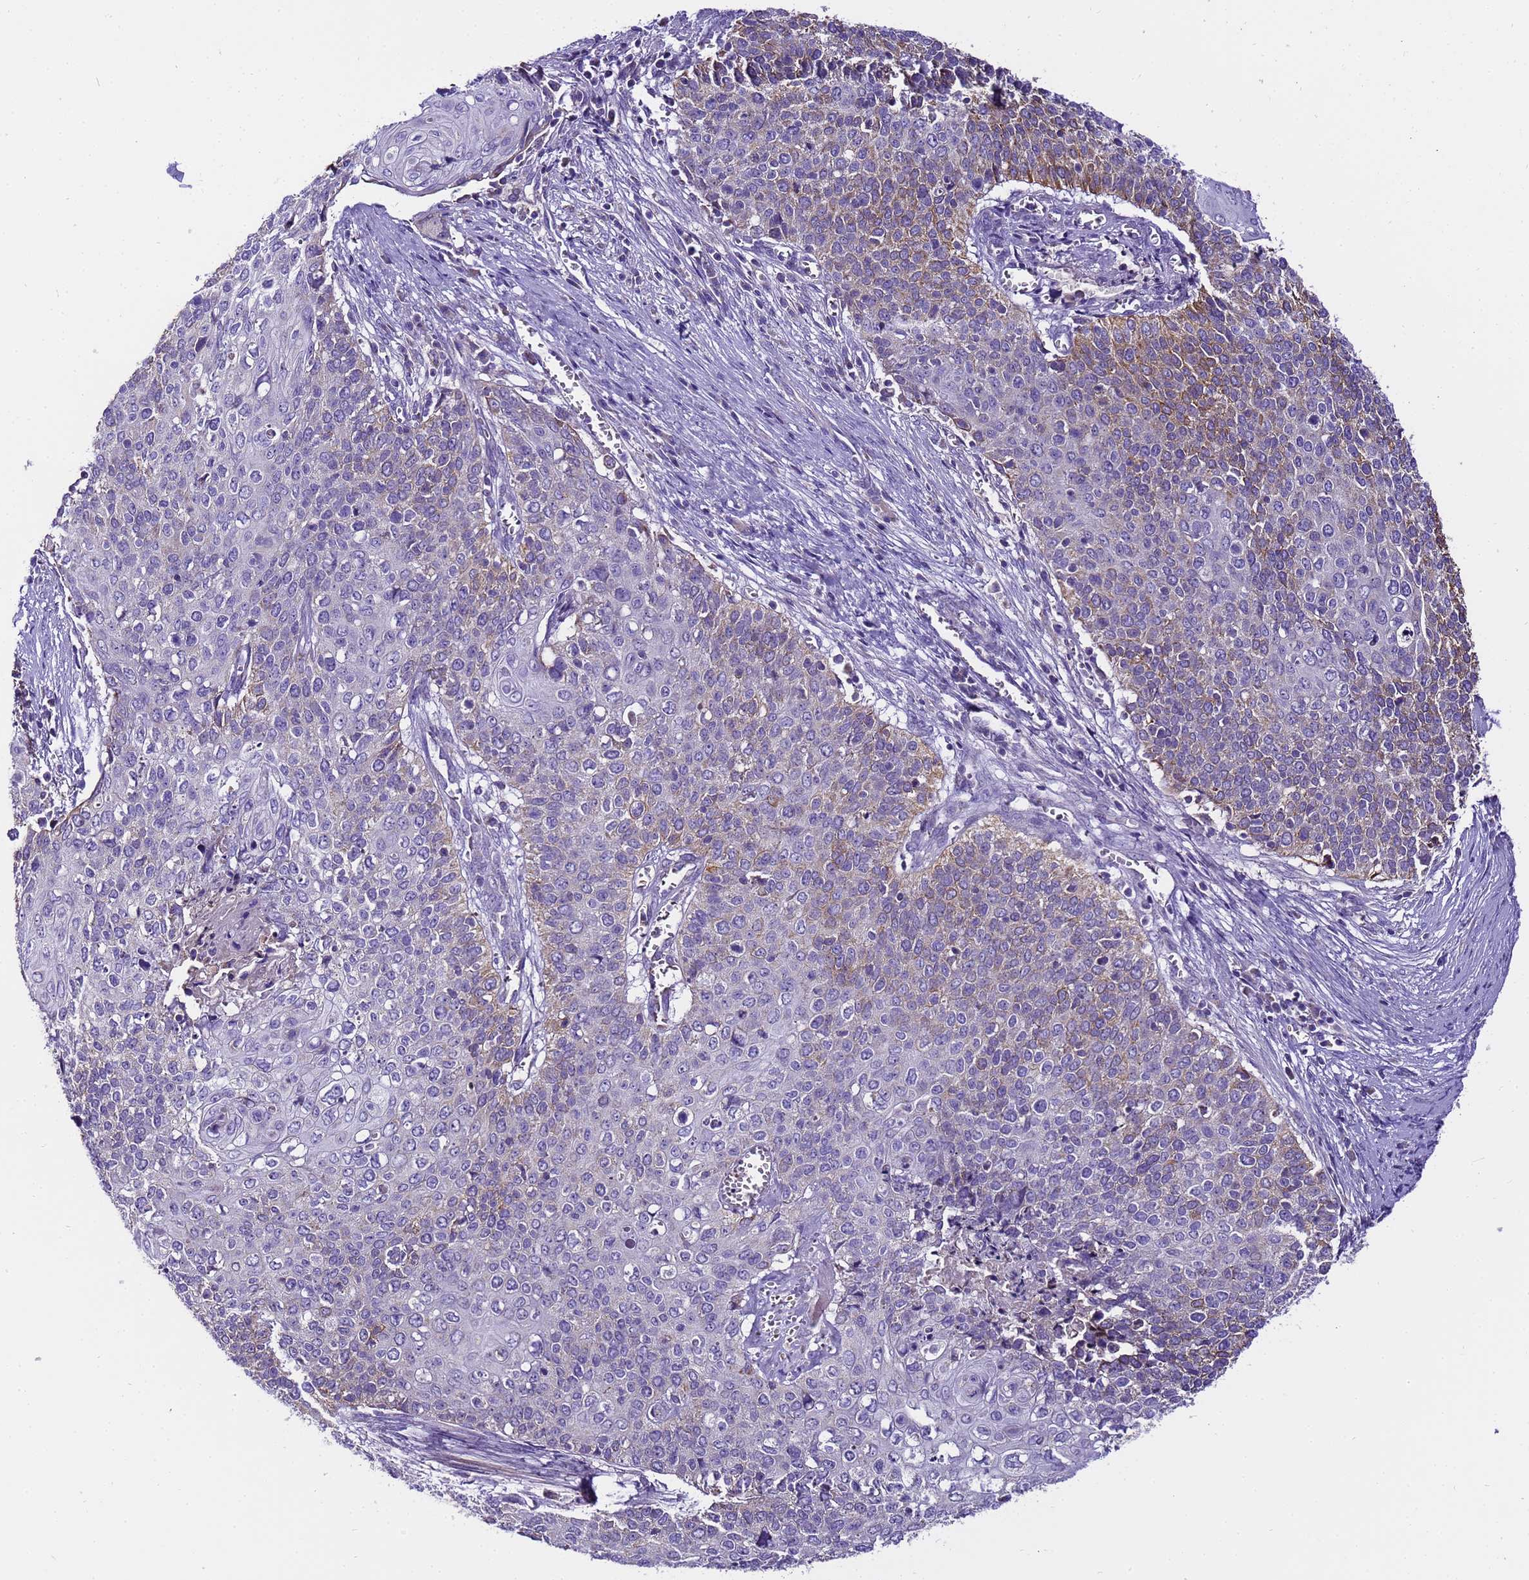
{"staining": {"intensity": "moderate", "quantity": "<25%", "location": "cytoplasmic/membranous"}, "tissue": "cervical cancer", "cell_type": "Tumor cells", "image_type": "cancer", "snomed": [{"axis": "morphology", "description": "Squamous cell carcinoma, NOS"}, {"axis": "topography", "description": "Cervix"}], "caption": "Tumor cells display low levels of moderate cytoplasmic/membranous positivity in approximately <25% of cells in human cervical squamous cell carcinoma. The protein is stained brown, and the nuclei are stained in blue (DAB IHC with brightfield microscopy, high magnification).", "gene": "PIEZO2", "patient": {"sex": "female", "age": 39}}